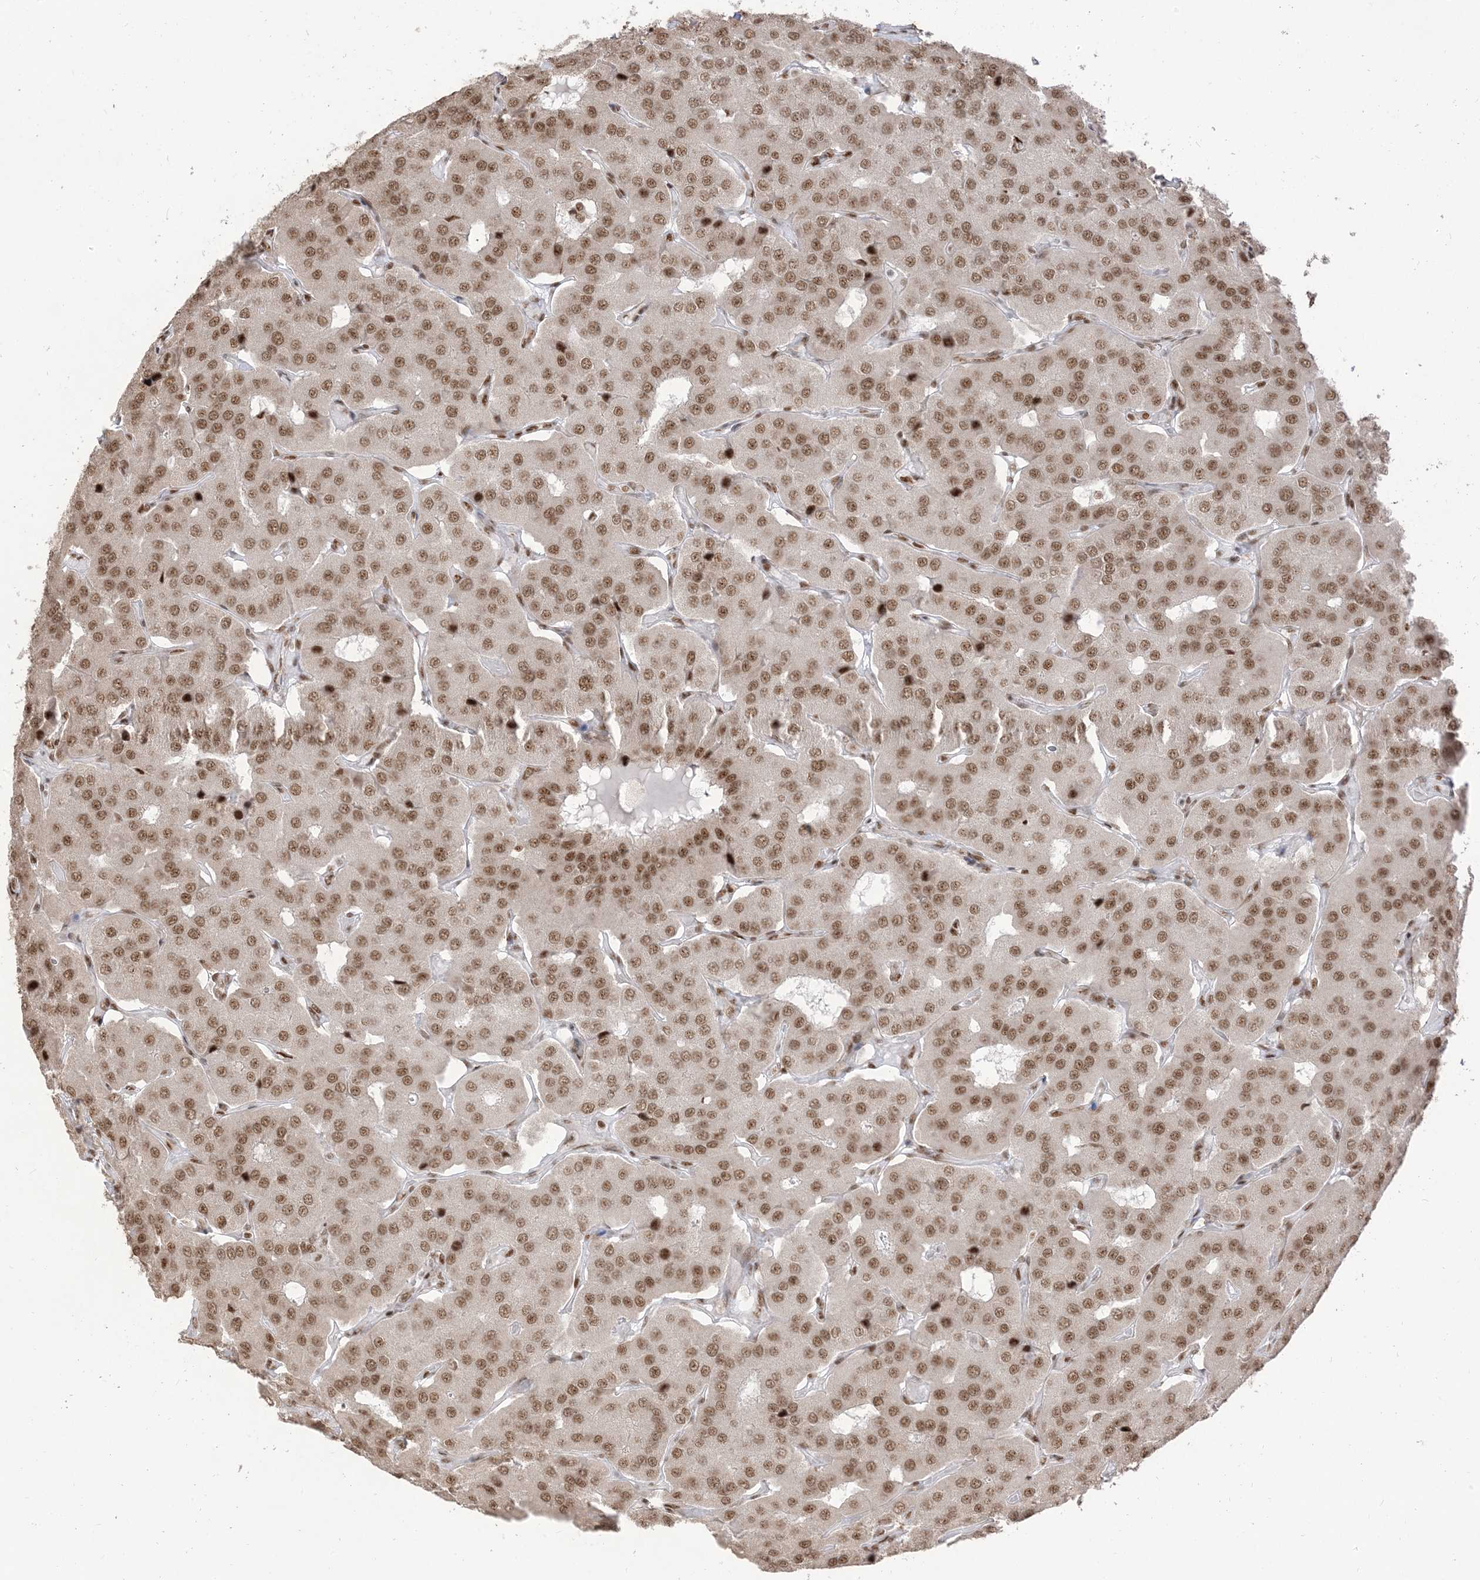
{"staining": {"intensity": "moderate", "quantity": ">75%", "location": "nuclear"}, "tissue": "parathyroid gland", "cell_type": "Glandular cells", "image_type": "normal", "snomed": [{"axis": "morphology", "description": "Normal tissue, NOS"}, {"axis": "morphology", "description": "Adenoma, NOS"}, {"axis": "topography", "description": "Parathyroid gland"}], "caption": "The immunohistochemical stain labels moderate nuclear expression in glandular cells of unremarkable parathyroid gland. Using DAB (3,3'-diaminobenzidine) (brown) and hematoxylin (blue) stains, captured at high magnification using brightfield microscopy.", "gene": "ARGLU1", "patient": {"sex": "female", "age": 86}}